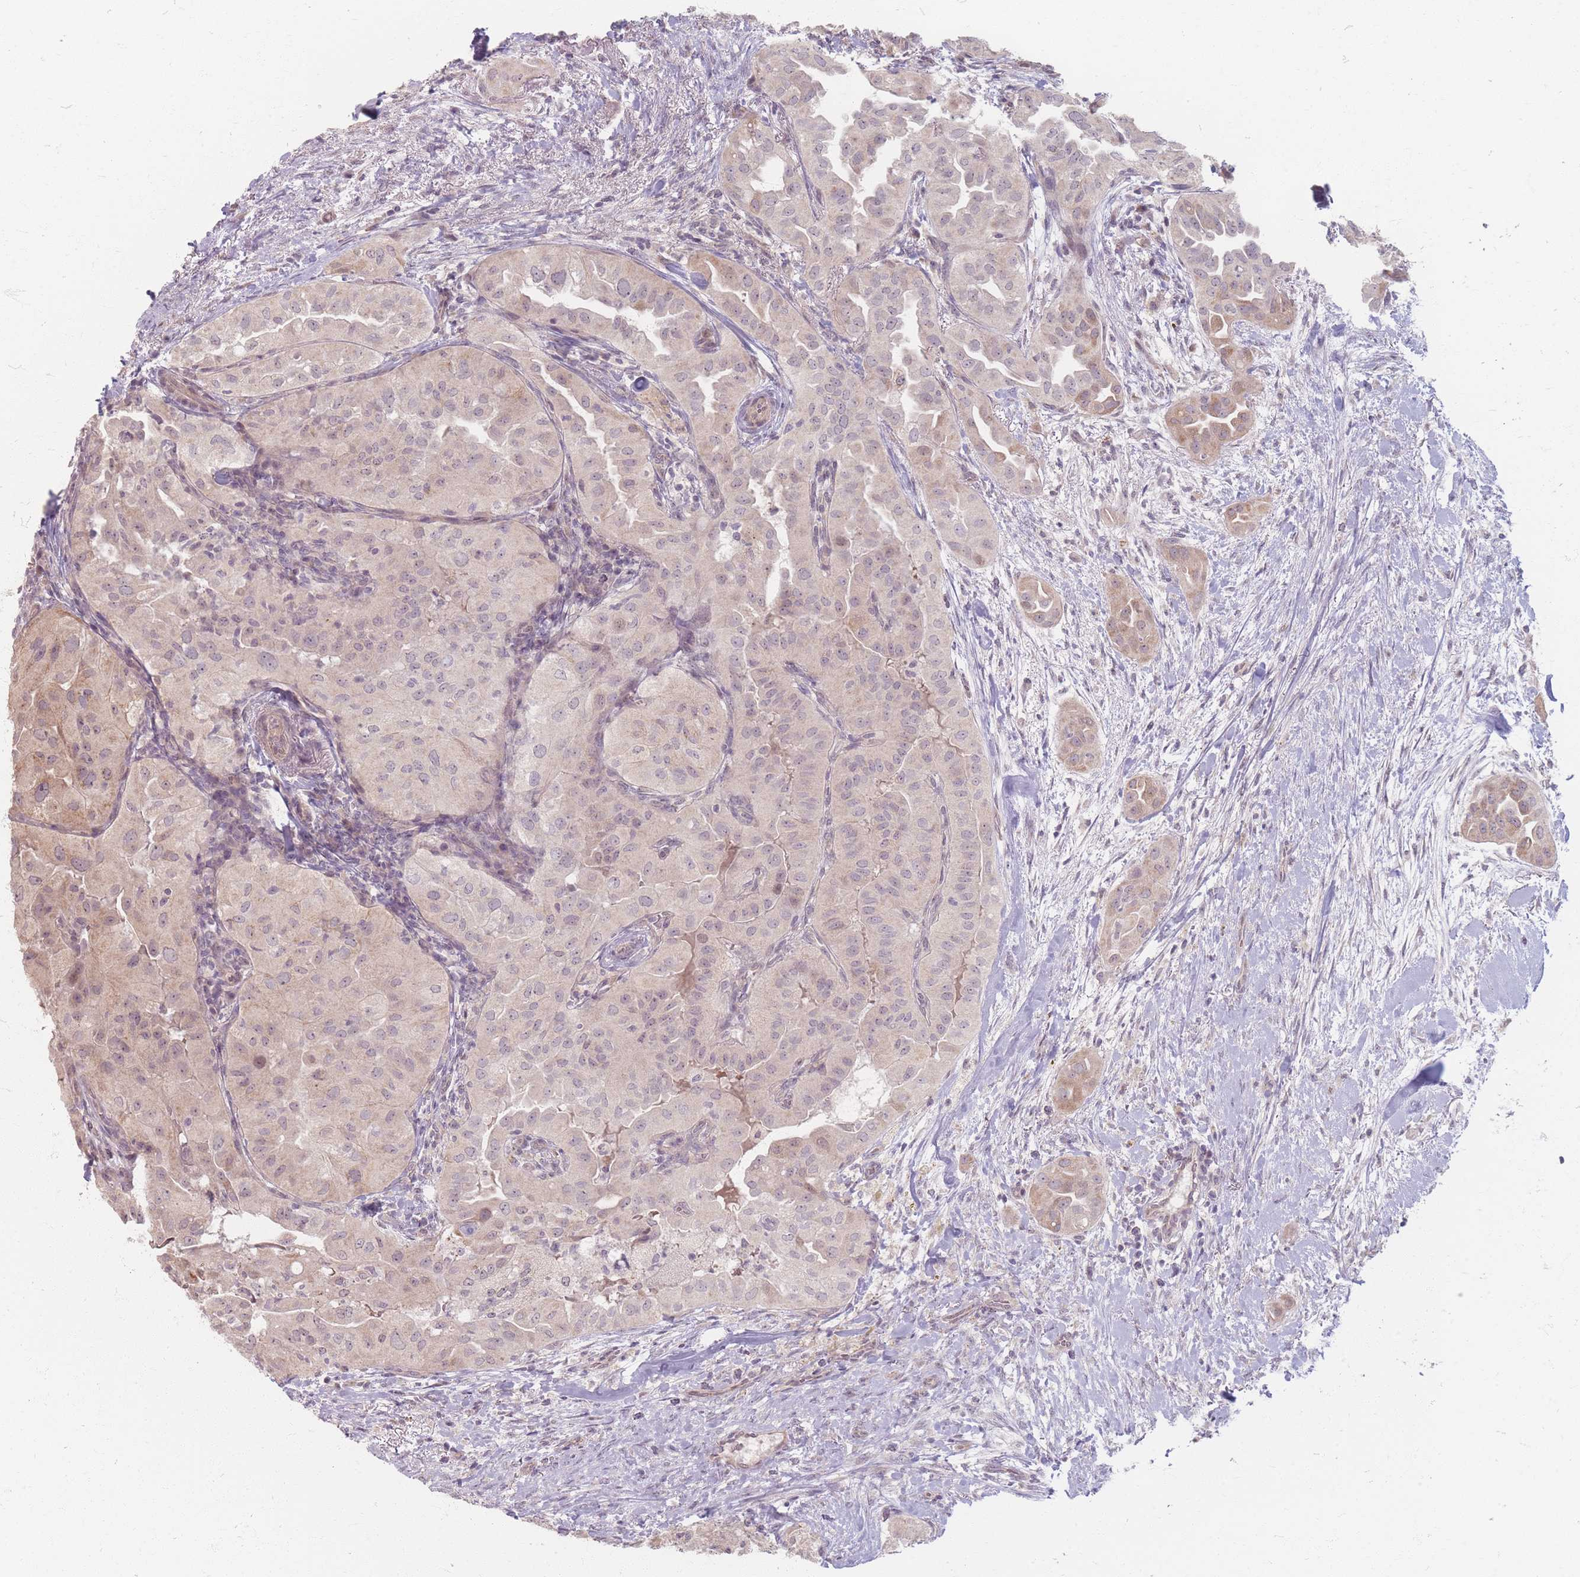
{"staining": {"intensity": "weak", "quantity": "25%-75%", "location": "cytoplasmic/membranous"}, "tissue": "thyroid cancer", "cell_type": "Tumor cells", "image_type": "cancer", "snomed": [{"axis": "morphology", "description": "Normal tissue, NOS"}, {"axis": "morphology", "description": "Papillary adenocarcinoma, NOS"}, {"axis": "topography", "description": "Thyroid gland"}], "caption": "This image demonstrates immunohistochemistry (IHC) staining of thyroid cancer, with low weak cytoplasmic/membranous positivity in about 25%-75% of tumor cells.", "gene": "GABRA6", "patient": {"sex": "female", "age": 59}}